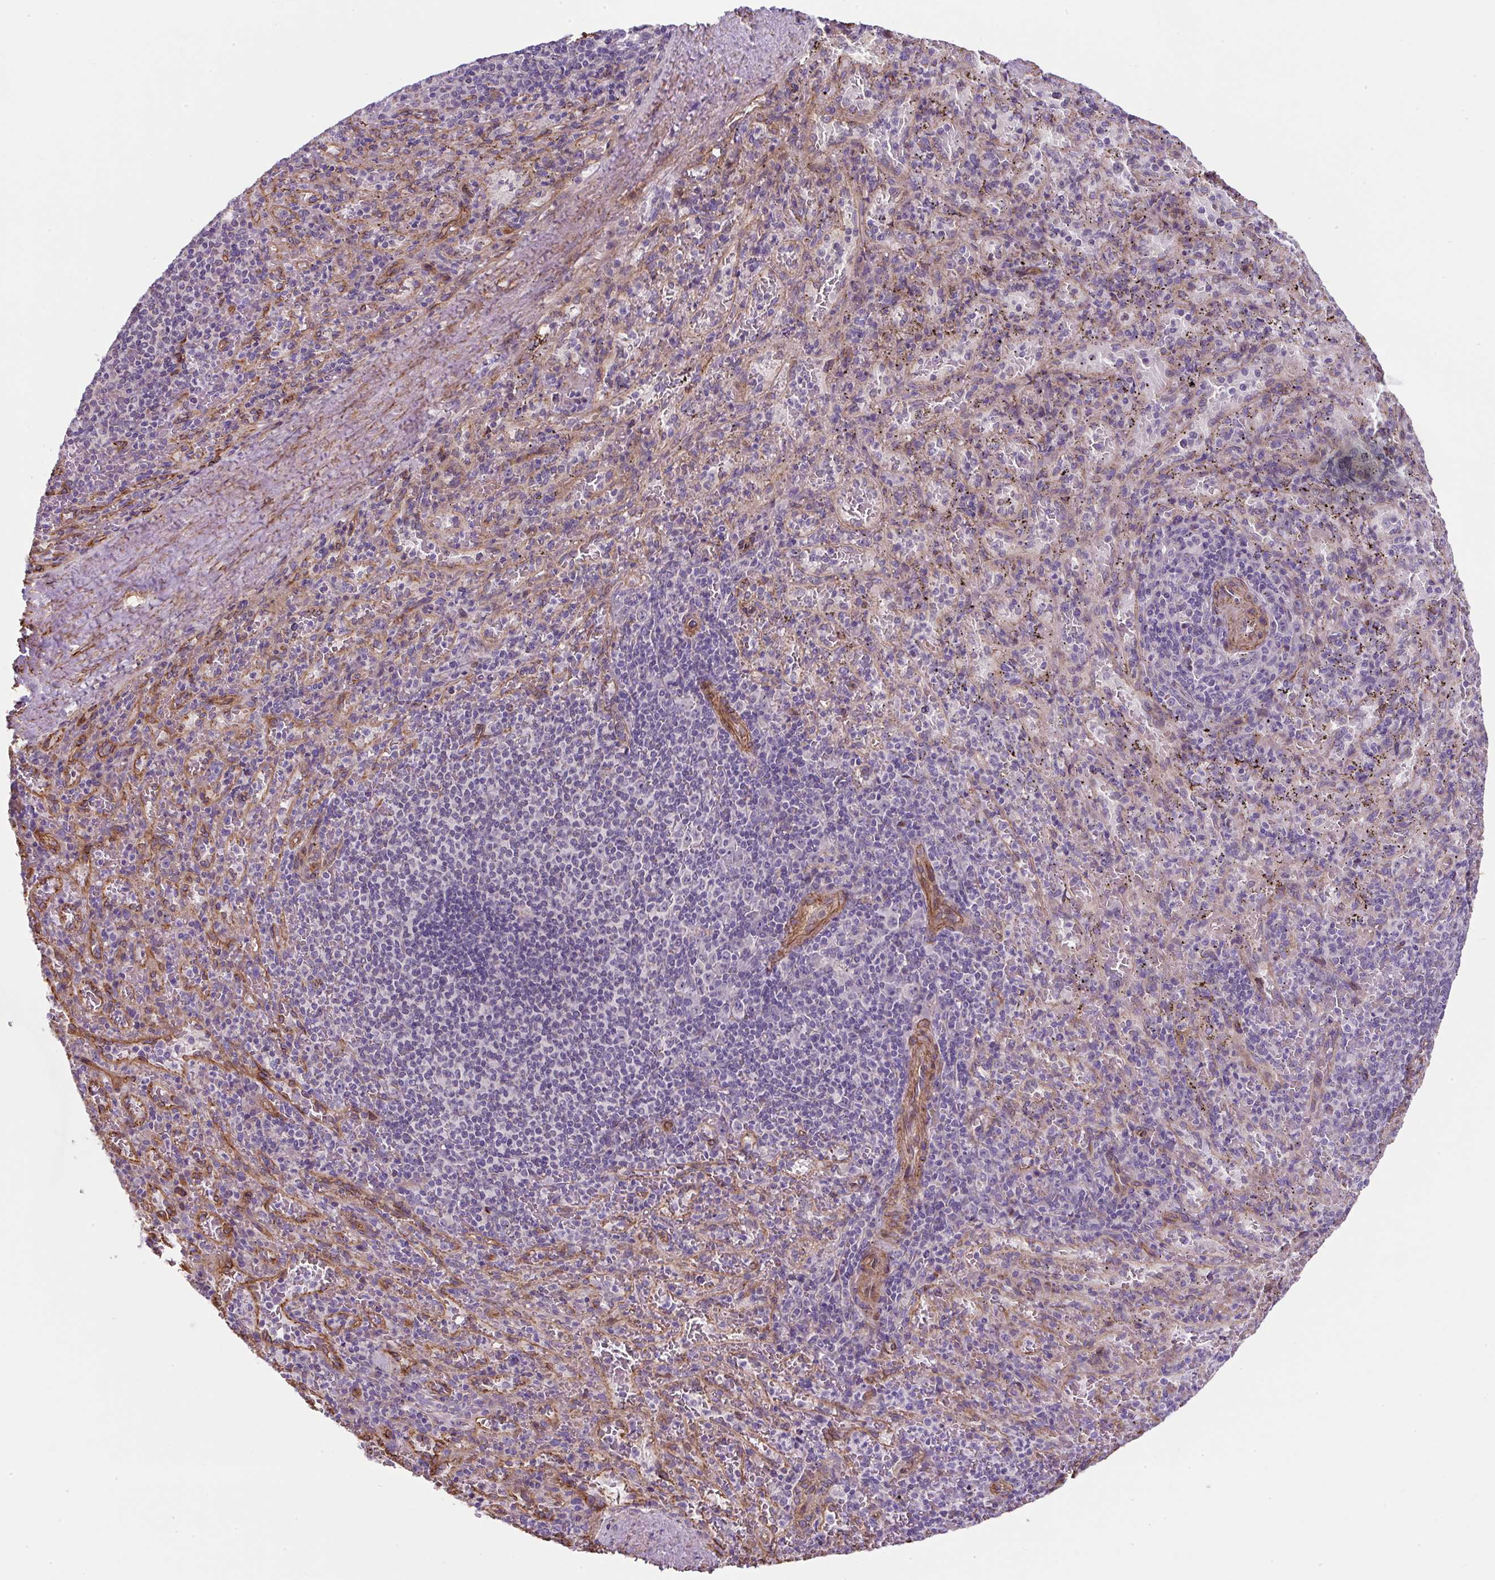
{"staining": {"intensity": "negative", "quantity": "none", "location": "none"}, "tissue": "spleen", "cell_type": "Cells in red pulp", "image_type": "normal", "snomed": [{"axis": "morphology", "description": "Normal tissue, NOS"}, {"axis": "topography", "description": "Spleen"}], "caption": "Protein analysis of unremarkable spleen displays no significant expression in cells in red pulp.", "gene": "ANKUB1", "patient": {"sex": "male", "age": 57}}